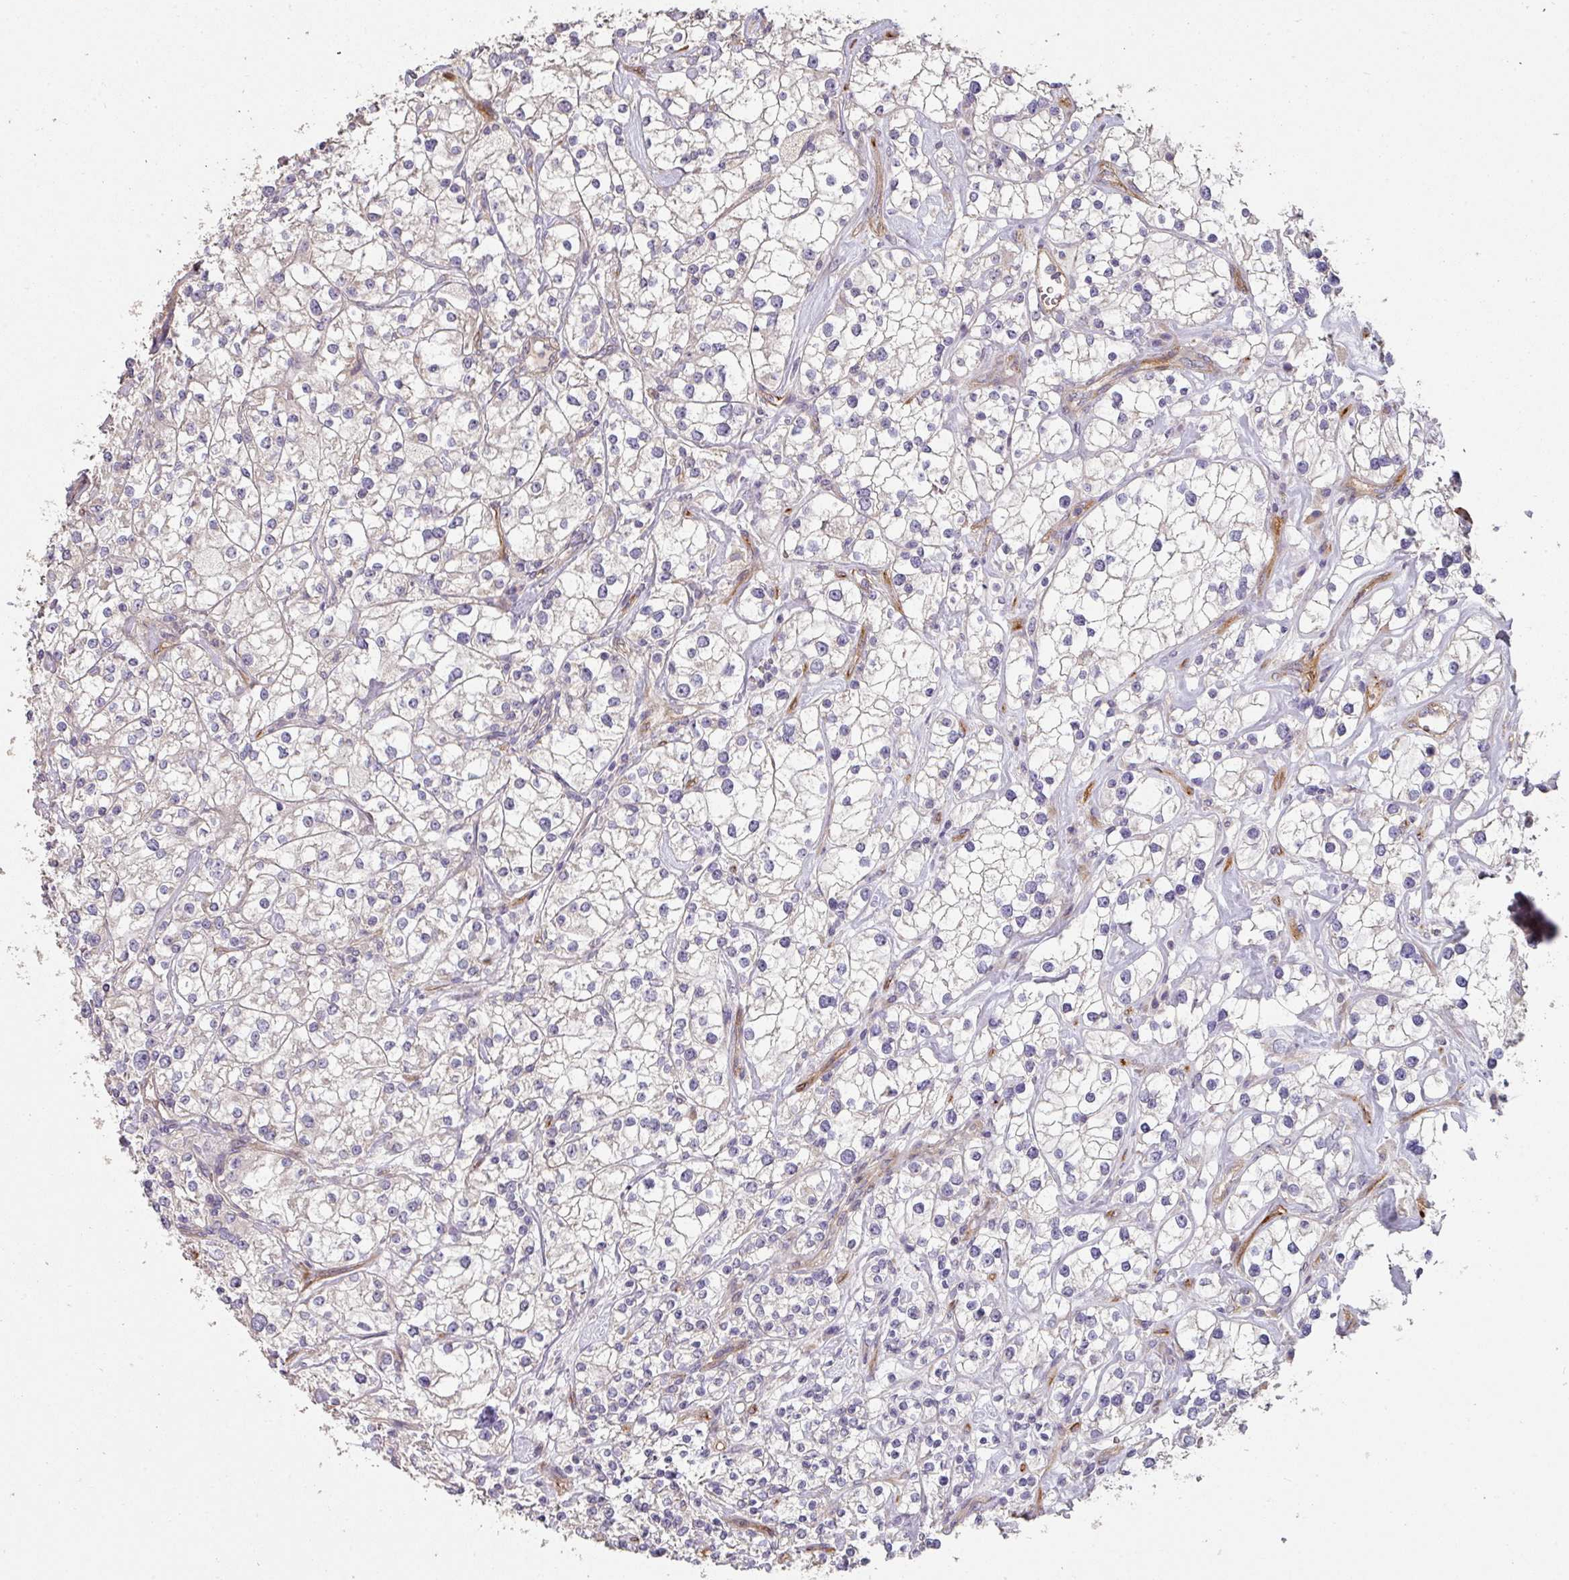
{"staining": {"intensity": "negative", "quantity": "none", "location": "none"}, "tissue": "renal cancer", "cell_type": "Tumor cells", "image_type": "cancer", "snomed": [{"axis": "morphology", "description": "Adenocarcinoma, NOS"}, {"axis": "topography", "description": "Kidney"}], "caption": "Immunohistochemistry (IHC) micrograph of adenocarcinoma (renal) stained for a protein (brown), which exhibits no positivity in tumor cells. The staining is performed using DAB brown chromogen with nuclei counter-stained in using hematoxylin.", "gene": "PCDH1", "patient": {"sex": "male", "age": 77}}